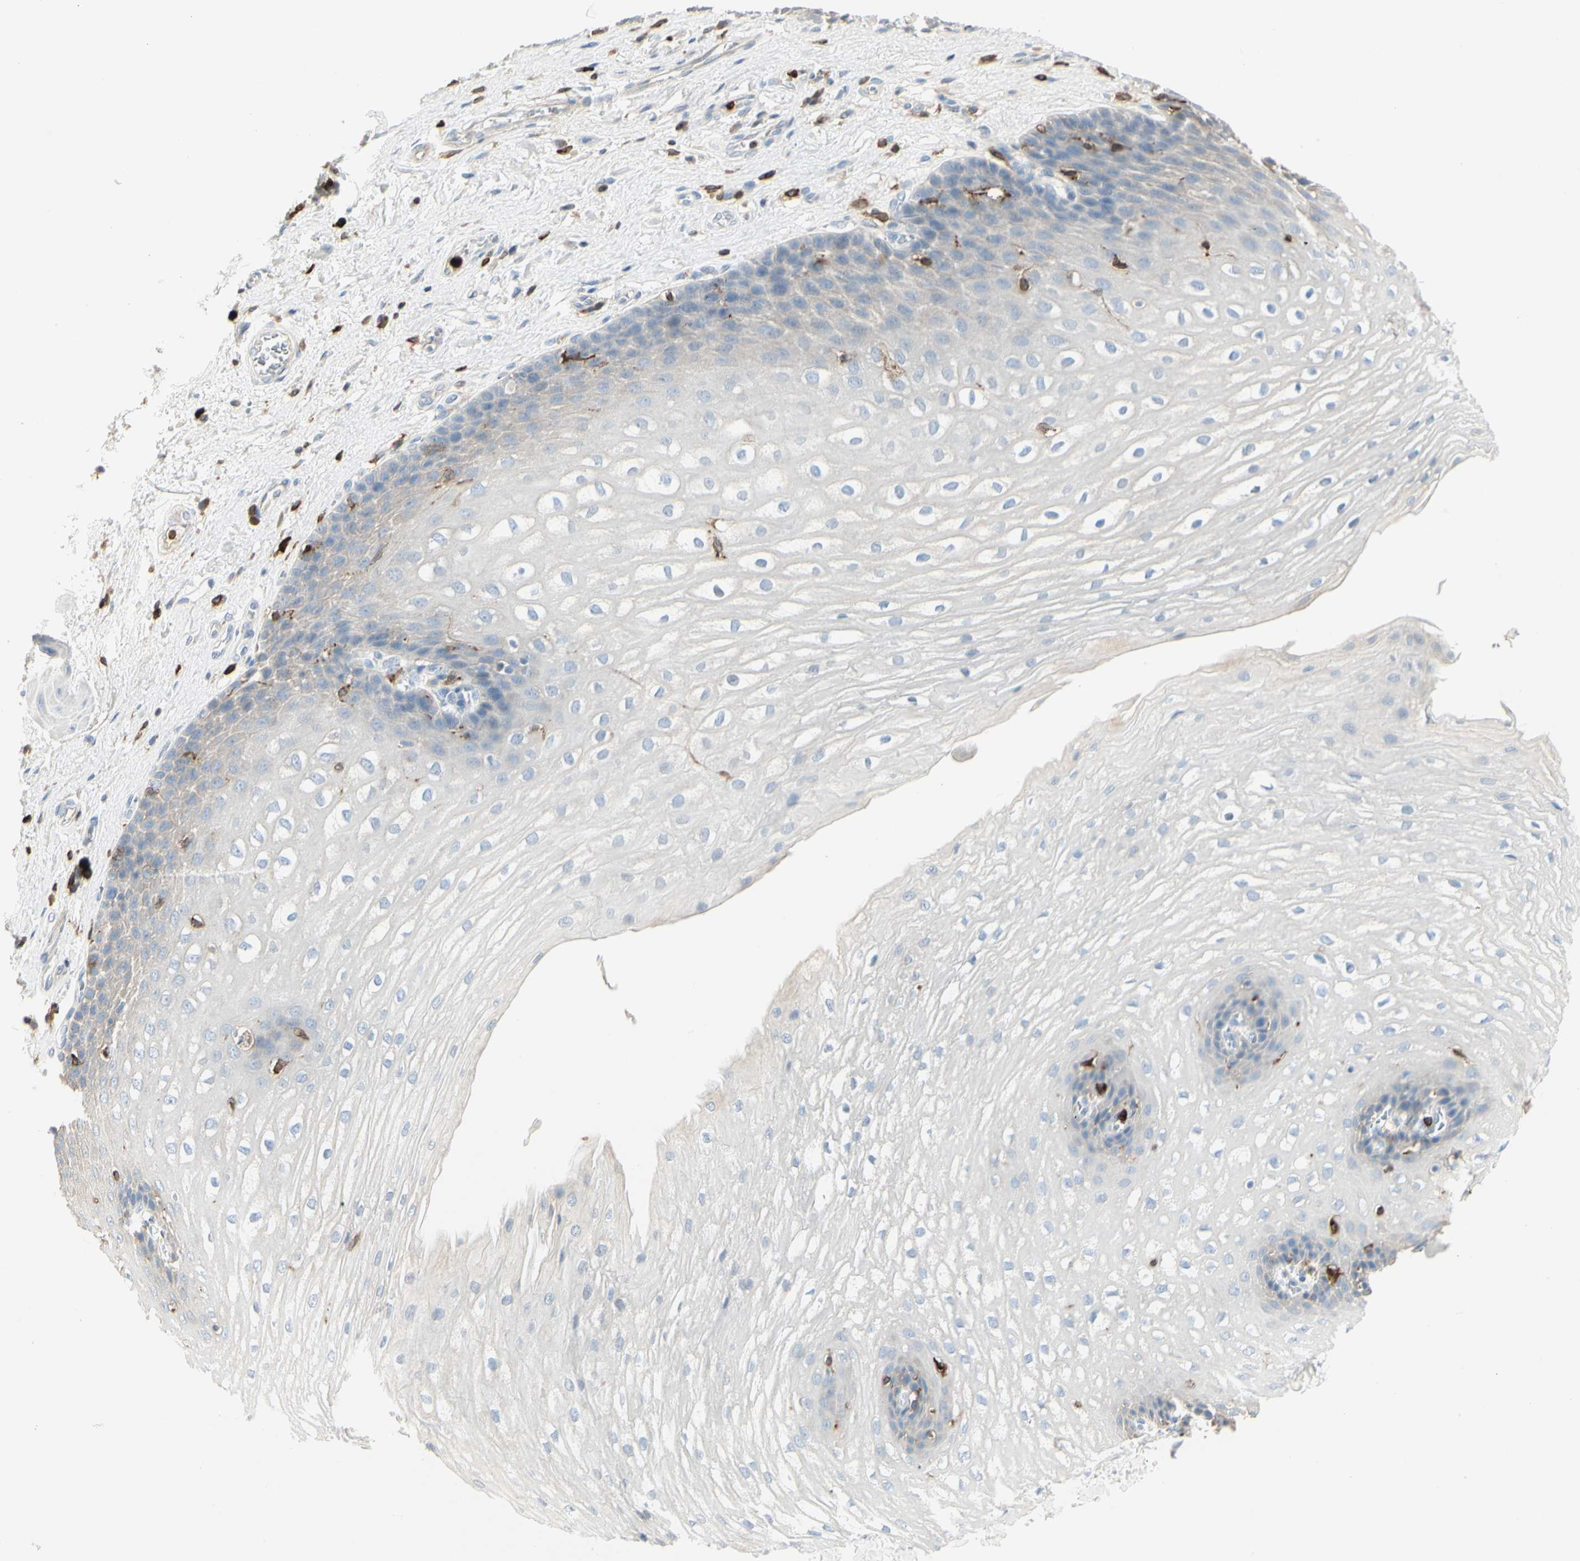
{"staining": {"intensity": "negative", "quantity": "none", "location": "none"}, "tissue": "esophagus", "cell_type": "Squamous epithelial cells", "image_type": "normal", "snomed": [{"axis": "morphology", "description": "Normal tissue, NOS"}, {"axis": "topography", "description": "Esophagus"}], "caption": "An IHC photomicrograph of benign esophagus is shown. There is no staining in squamous epithelial cells of esophagus.", "gene": "ITGB2", "patient": {"sex": "male", "age": 48}}